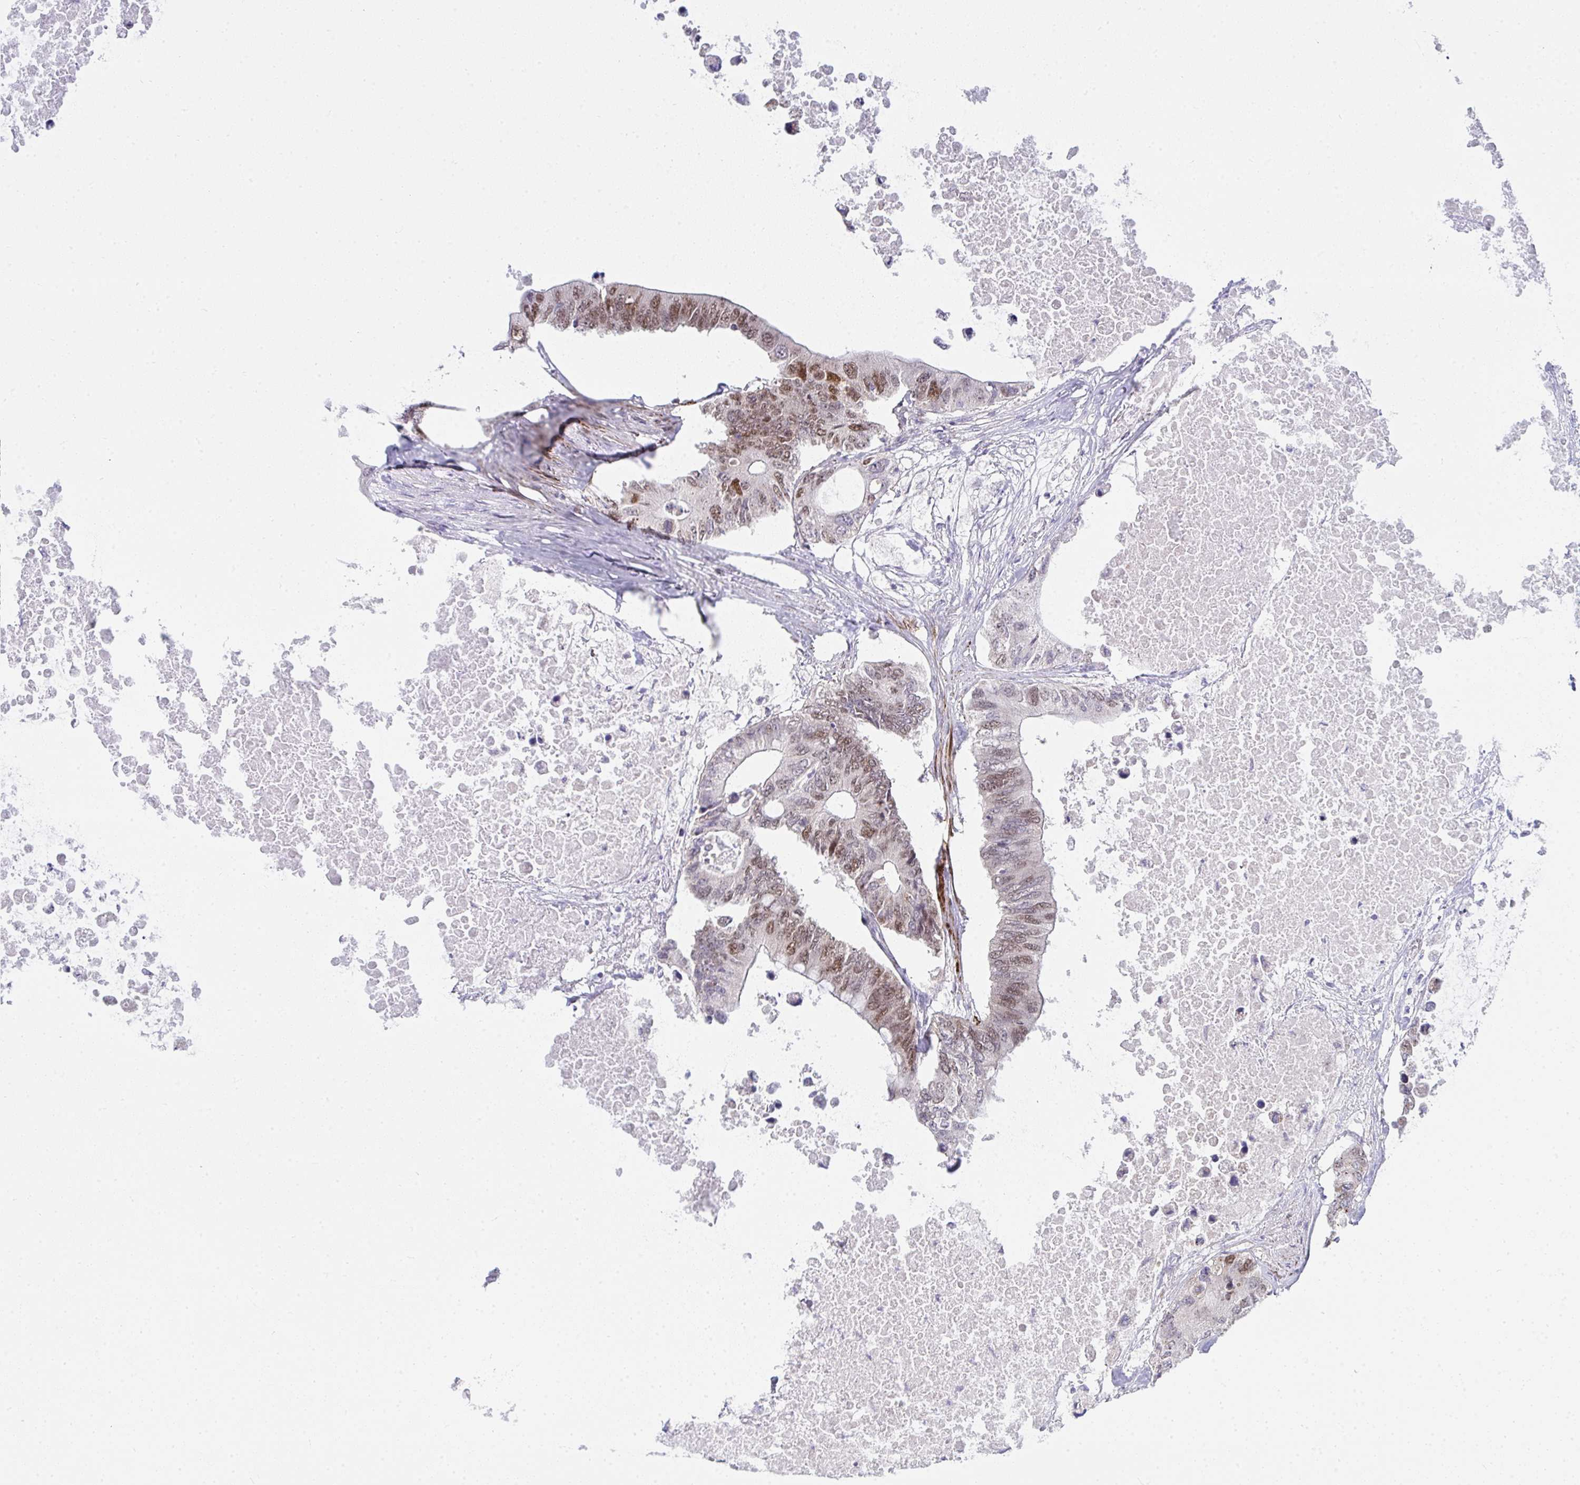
{"staining": {"intensity": "moderate", "quantity": "25%-75%", "location": "nuclear"}, "tissue": "colorectal cancer", "cell_type": "Tumor cells", "image_type": "cancer", "snomed": [{"axis": "morphology", "description": "Adenocarcinoma, NOS"}, {"axis": "topography", "description": "Colon"}], "caption": "This histopathology image reveals colorectal adenocarcinoma stained with immunohistochemistry (IHC) to label a protein in brown. The nuclear of tumor cells show moderate positivity for the protein. Nuclei are counter-stained blue.", "gene": "GINS2", "patient": {"sex": "male", "age": 71}}